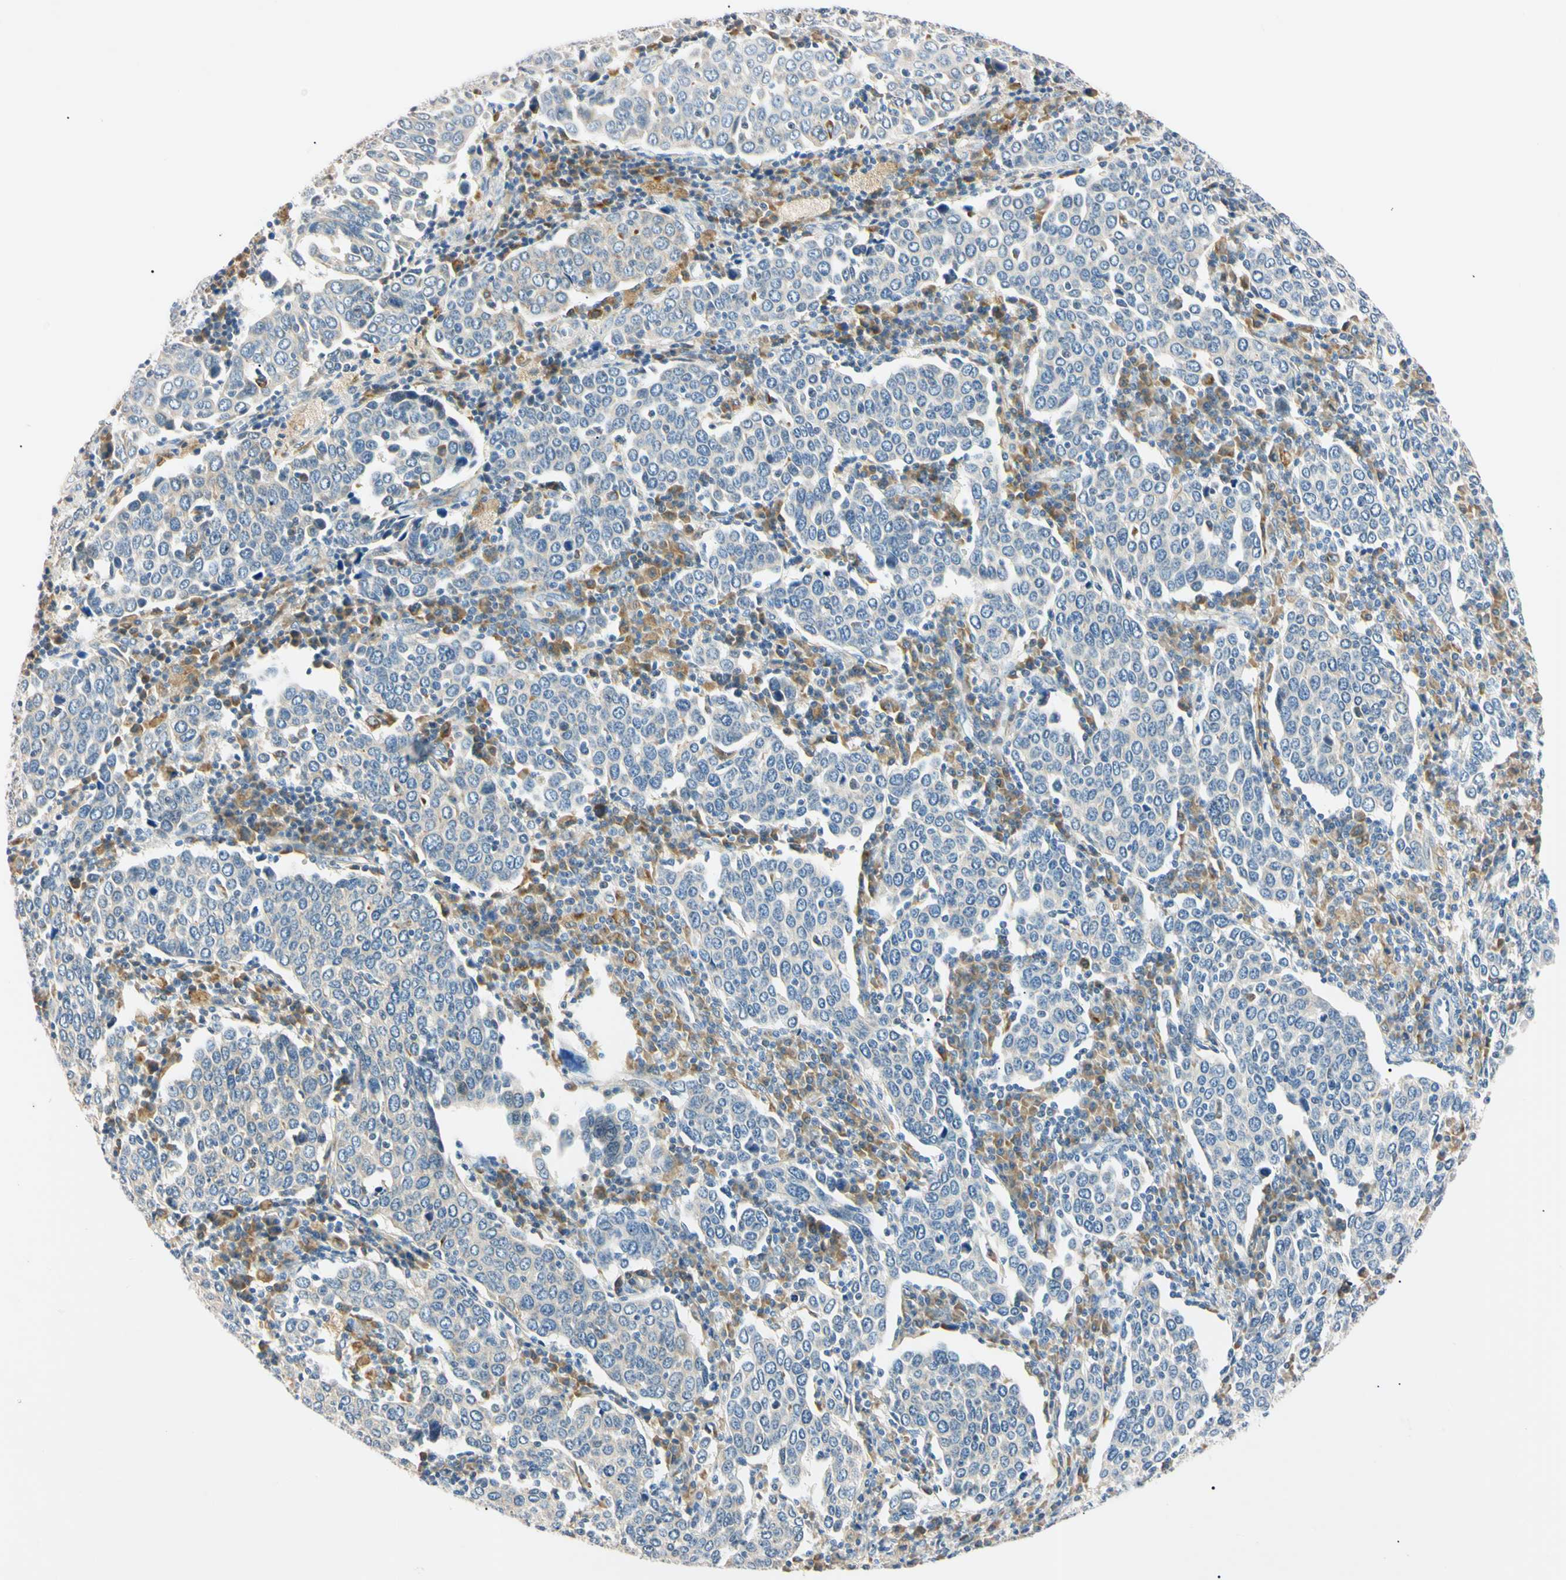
{"staining": {"intensity": "weak", "quantity": "<25%", "location": "cytoplasmic/membranous"}, "tissue": "cervical cancer", "cell_type": "Tumor cells", "image_type": "cancer", "snomed": [{"axis": "morphology", "description": "Squamous cell carcinoma, NOS"}, {"axis": "topography", "description": "Cervix"}], "caption": "Squamous cell carcinoma (cervical) stained for a protein using immunohistochemistry (IHC) exhibits no positivity tumor cells.", "gene": "DNAJB12", "patient": {"sex": "female", "age": 40}}